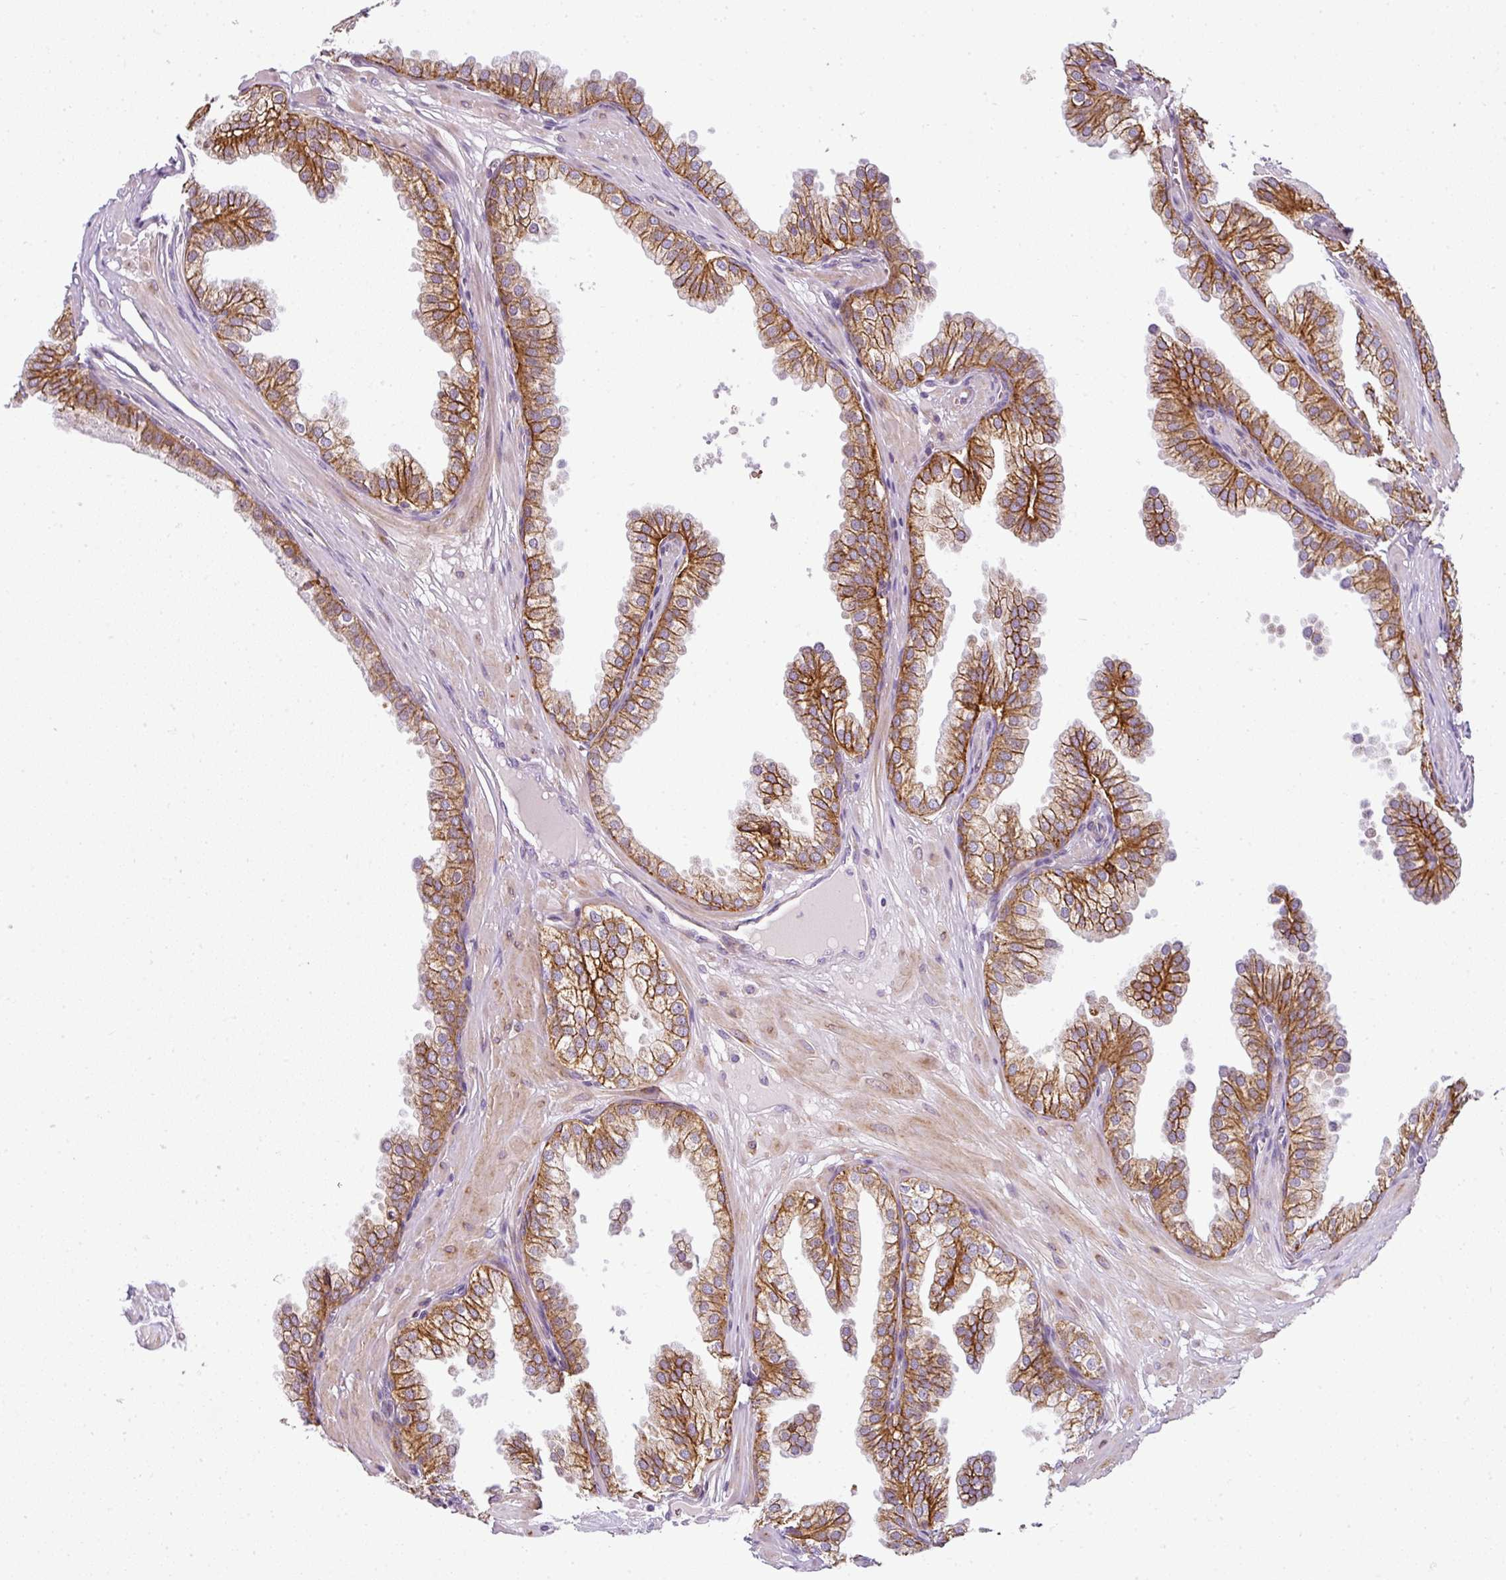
{"staining": {"intensity": "strong", "quantity": ">75%", "location": "cytoplasmic/membranous"}, "tissue": "prostate", "cell_type": "Glandular cells", "image_type": "normal", "snomed": [{"axis": "morphology", "description": "Normal tissue, NOS"}, {"axis": "topography", "description": "Prostate"}, {"axis": "topography", "description": "Peripheral nerve tissue"}], "caption": "This image demonstrates IHC staining of benign human prostate, with high strong cytoplasmic/membranous positivity in approximately >75% of glandular cells.", "gene": "ANKRD18A", "patient": {"sex": "male", "age": 55}}